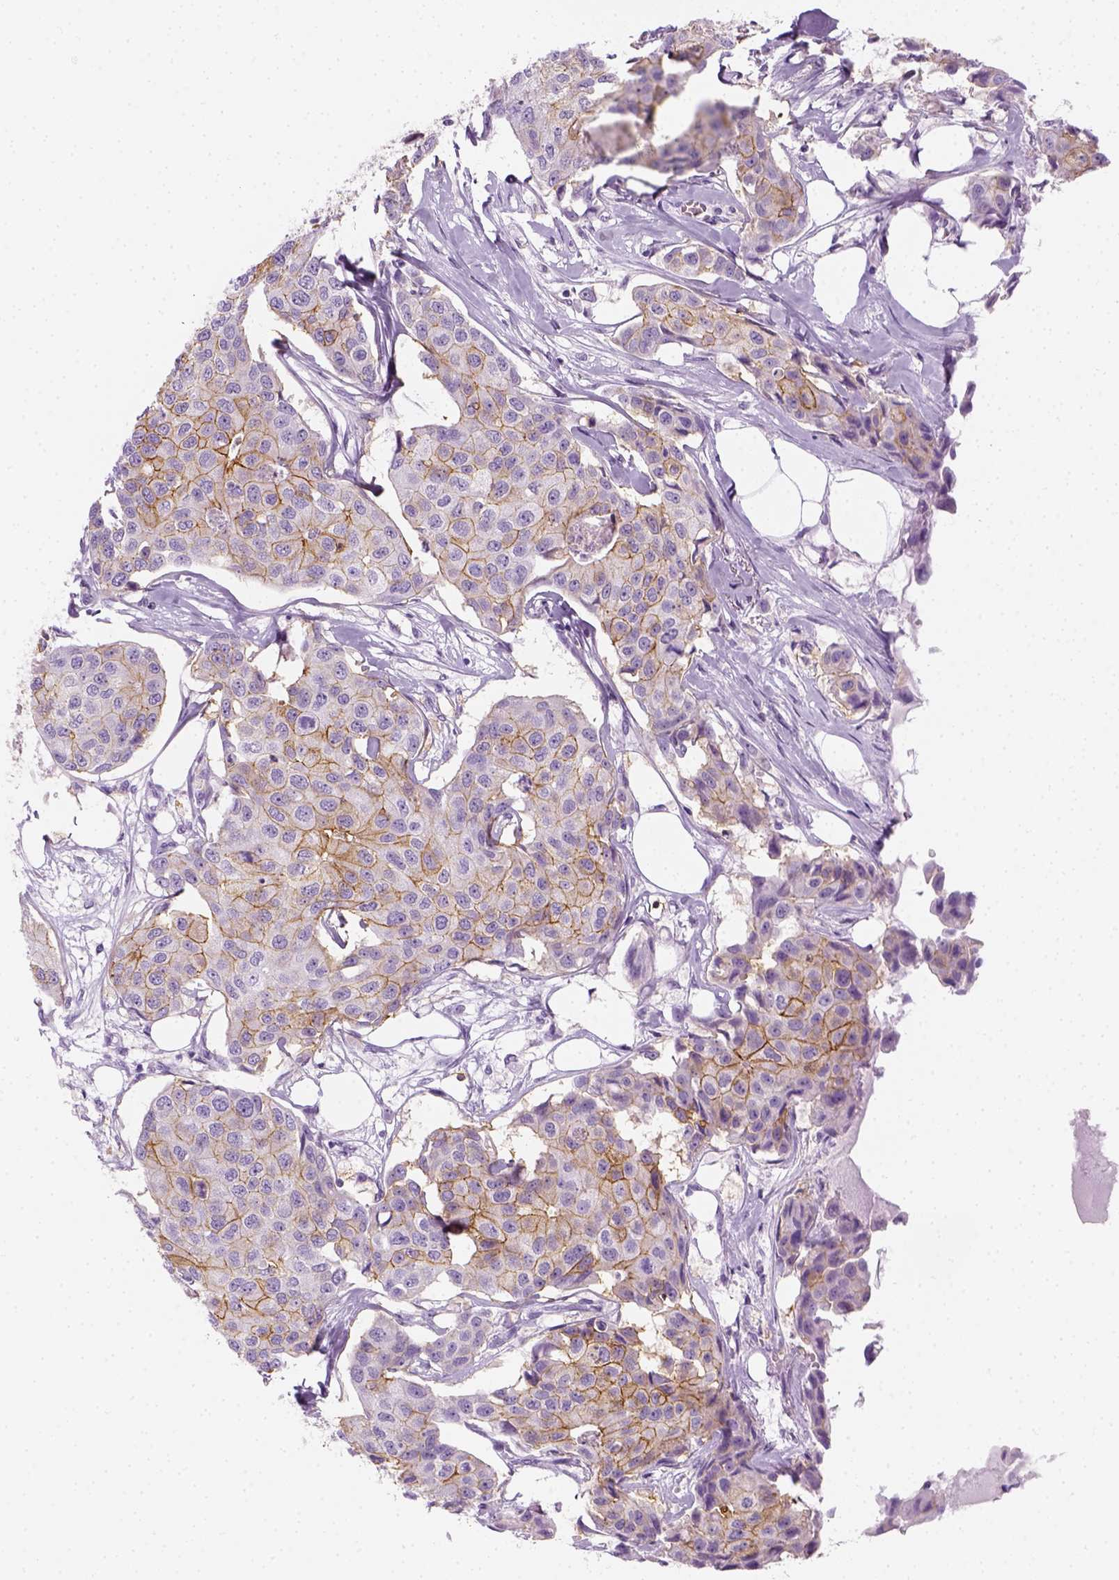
{"staining": {"intensity": "moderate", "quantity": "25%-75%", "location": "cytoplasmic/membranous"}, "tissue": "breast cancer", "cell_type": "Tumor cells", "image_type": "cancer", "snomed": [{"axis": "morphology", "description": "Duct carcinoma"}, {"axis": "topography", "description": "Breast"}, {"axis": "topography", "description": "Lymph node"}], "caption": "High-magnification brightfield microscopy of breast cancer stained with DAB (3,3'-diaminobenzidine) (brown) and counterstained with hematoxylin (blue). tumor cells exhibit moderate cytoplasmic/membranous staining is appreciated in approximately25%-75% of cells.", "gene": "AQP3", "patient": {"sex": "female", "age": 80}}